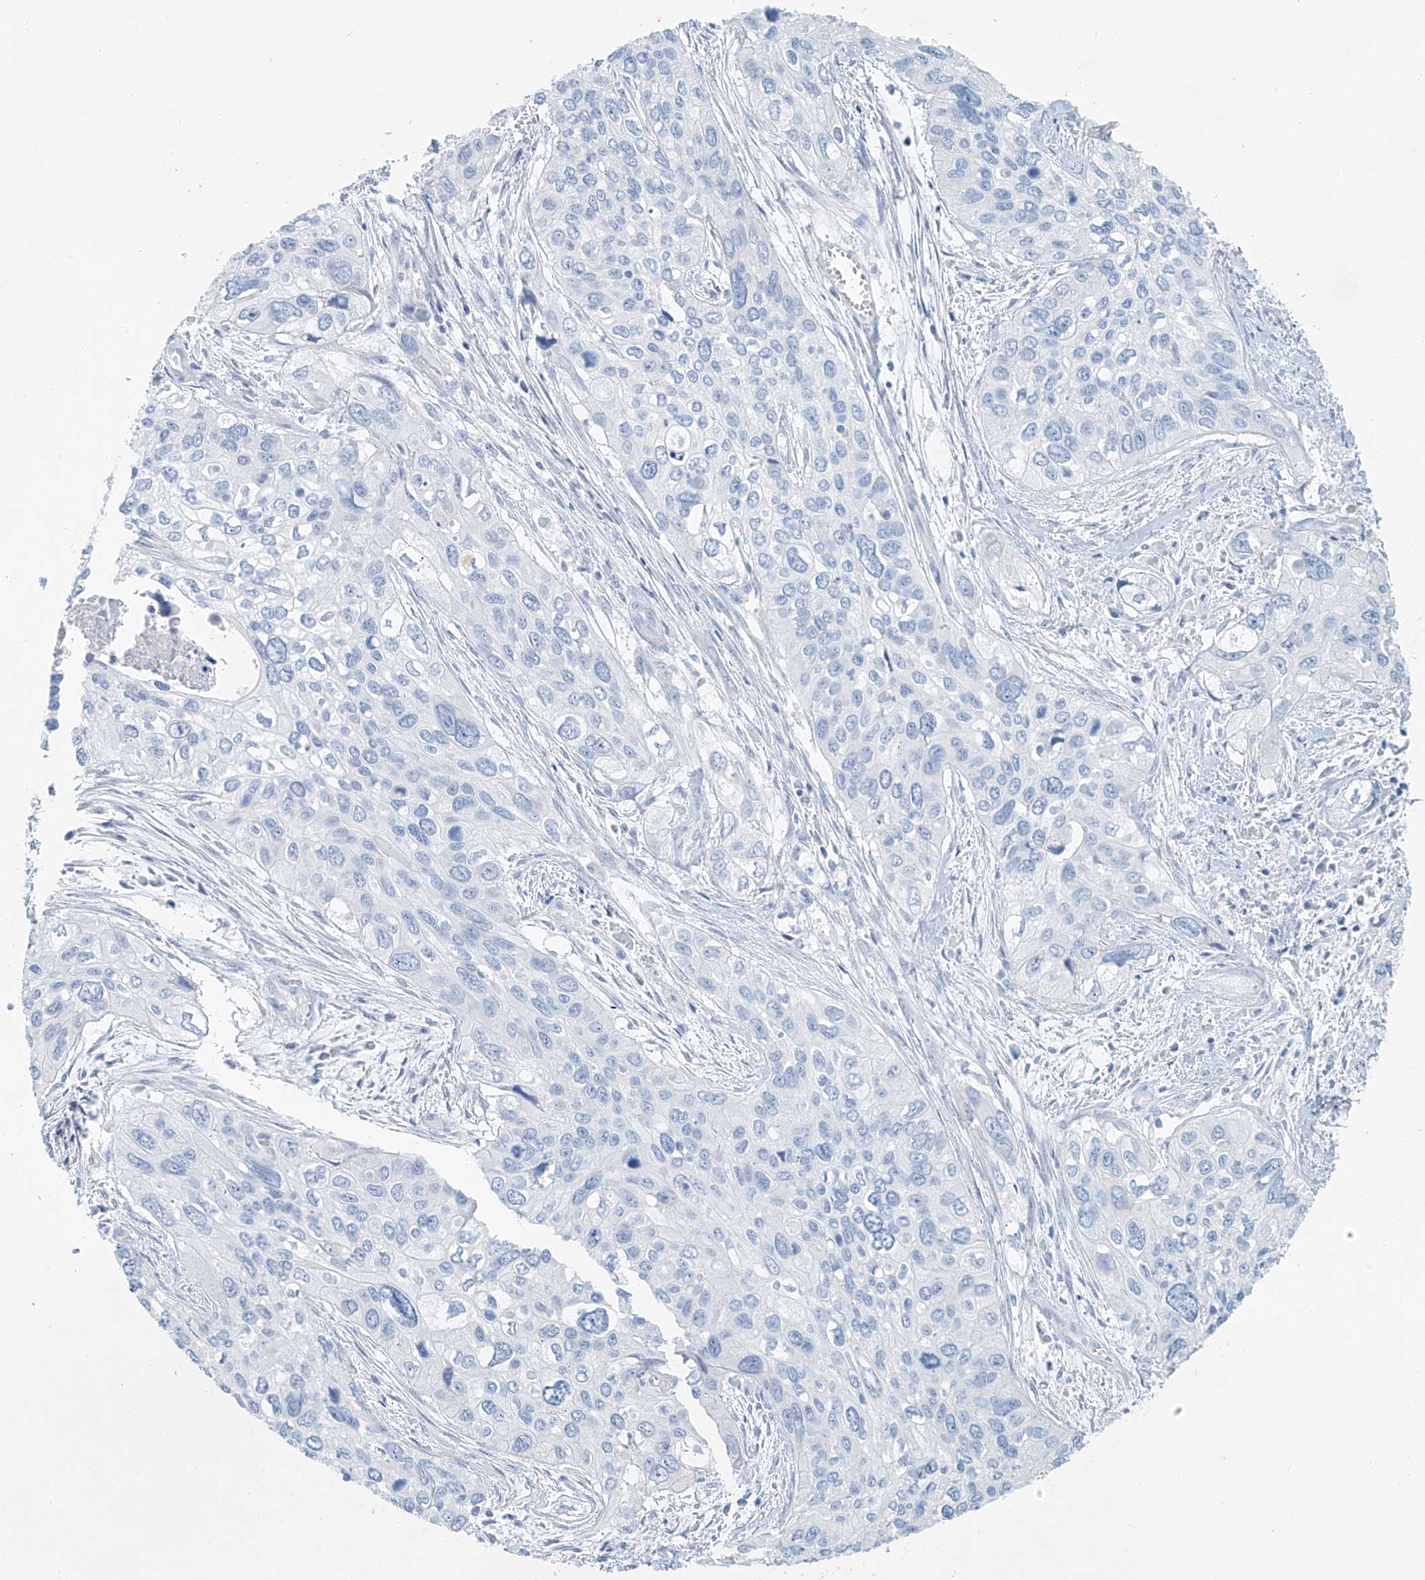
{"staining": {"intensity": "negative", "quantity": "none", "location": "none"}, "tissue": "cervical cancer", "cell_type": "Tumor cells", "image_type": "cancer", "snomed": [{"axis": "morphology", "description": "Squamous cell carcinoma, NOS"}, {"axis": "topography", "description": "Cervix"}], "caption": "Immunohistochemical staining of cervical cancer shows no significant positivity in tumor cells. Nuclei are stained in blue.", "gene": "C1orf87", "patient": {"sex": "female", "age": 55}}